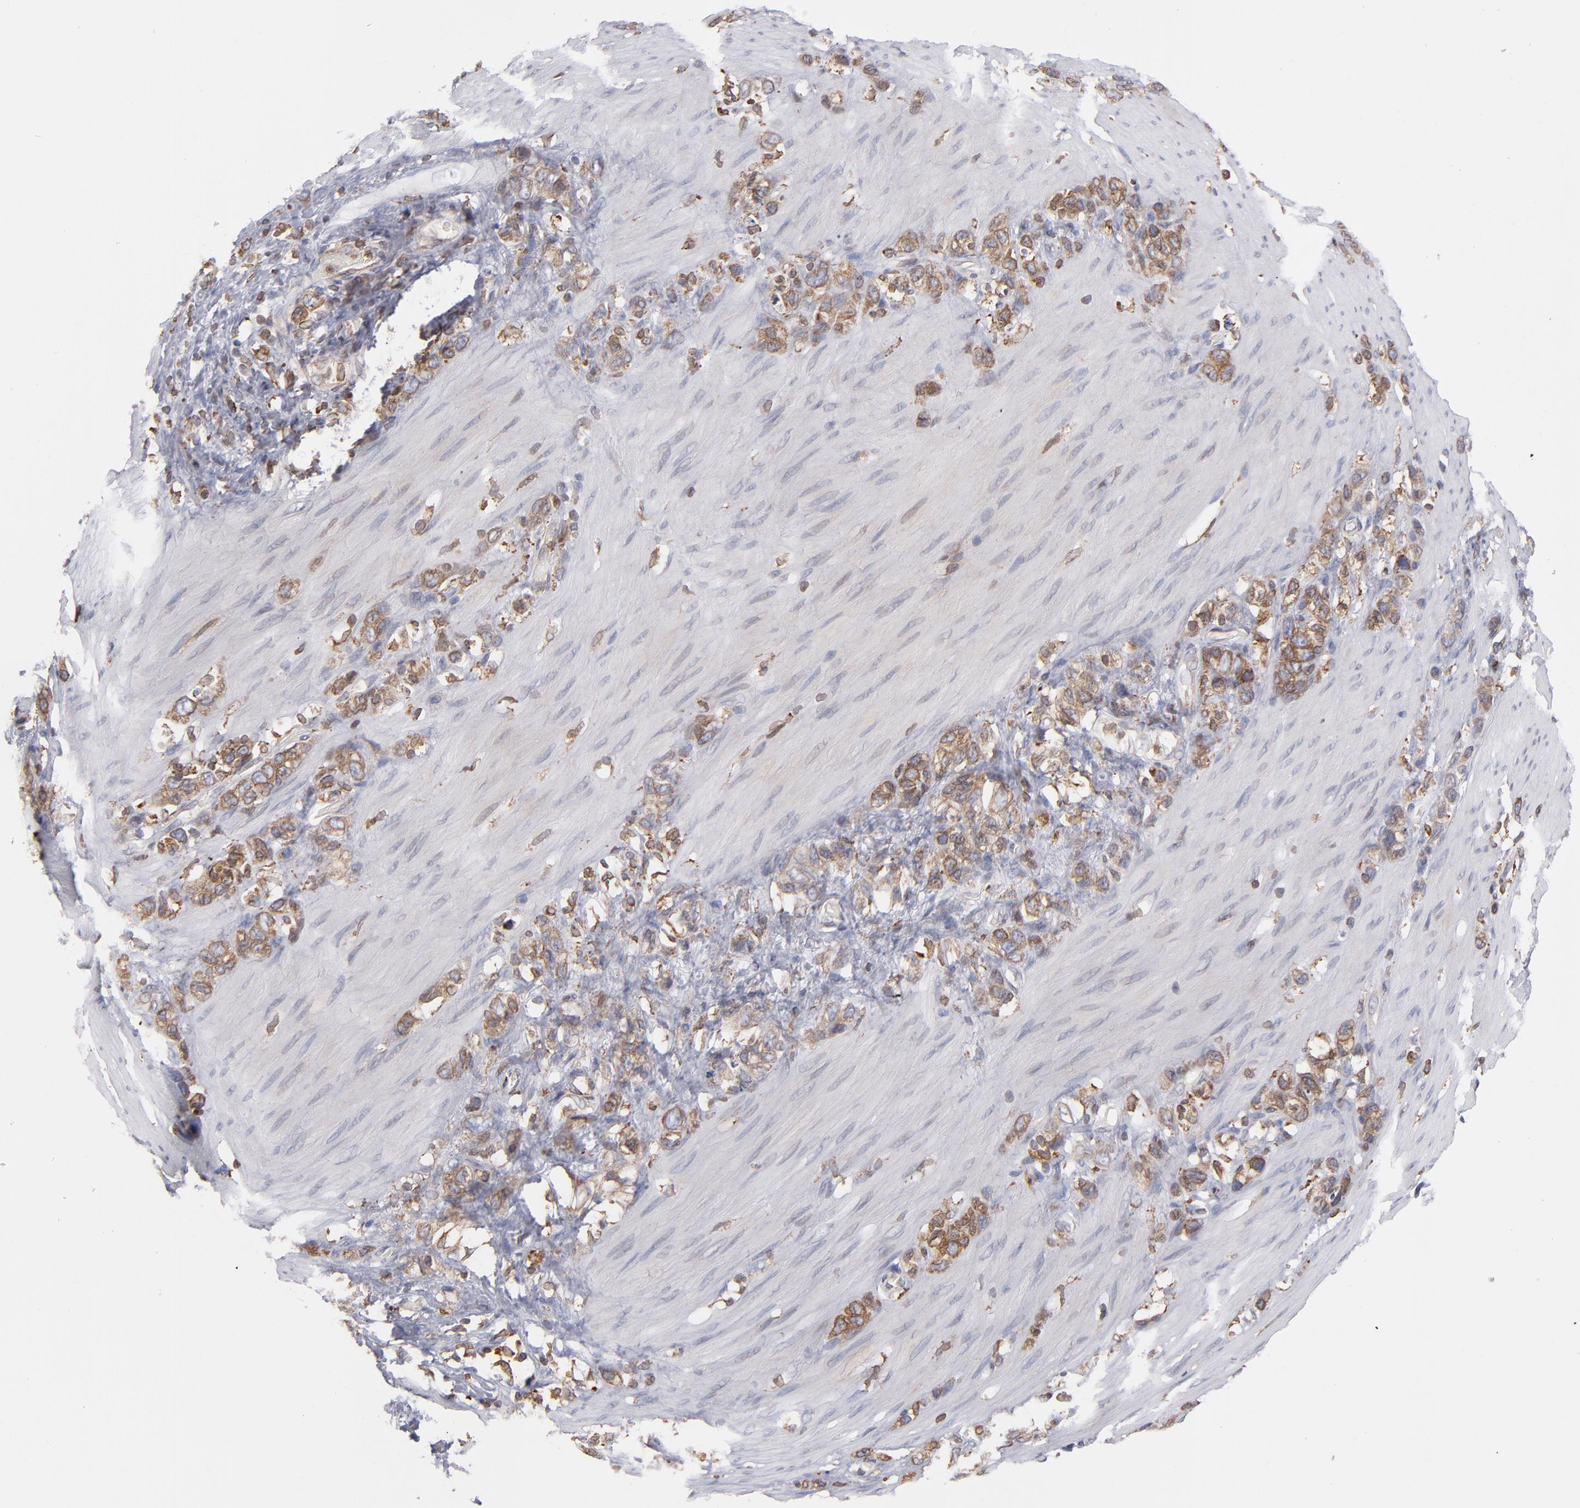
{"staining": {"intensity": "moderate", "quantity": ">75%", "location": "cytoplasmic/membranous"}, "tissue": "stomach cancer", "cell_type": "Tumor cells", "image_type": "cancer", "snomed": [{"axis": "morphology", "description": "Normal tissue, NOS"}, {"axis": "morphology", "description": "Adenocarcinoma, NOS"}, {"axis": "morphology", "description": "Adenocarcinoma, High grade"}, {"axis": "topography", "description": "Stomach, upper"}, {"axis": "topography", "description": "Stomach"}], "caption": "Brown immunohistochemical staining in adenocarcinoma (stomach) demonstrates moderate cytoplasmic/membranous expression in approximately >75% of tumor cells. Using DAB (3,3'-diaminobenzidine) (brown) and hematoxylin (blue) stains, captured at high magnification using brightfield microscopy.", "gene": "TMX1", "patient": {"sex": "female", "age": 65}}